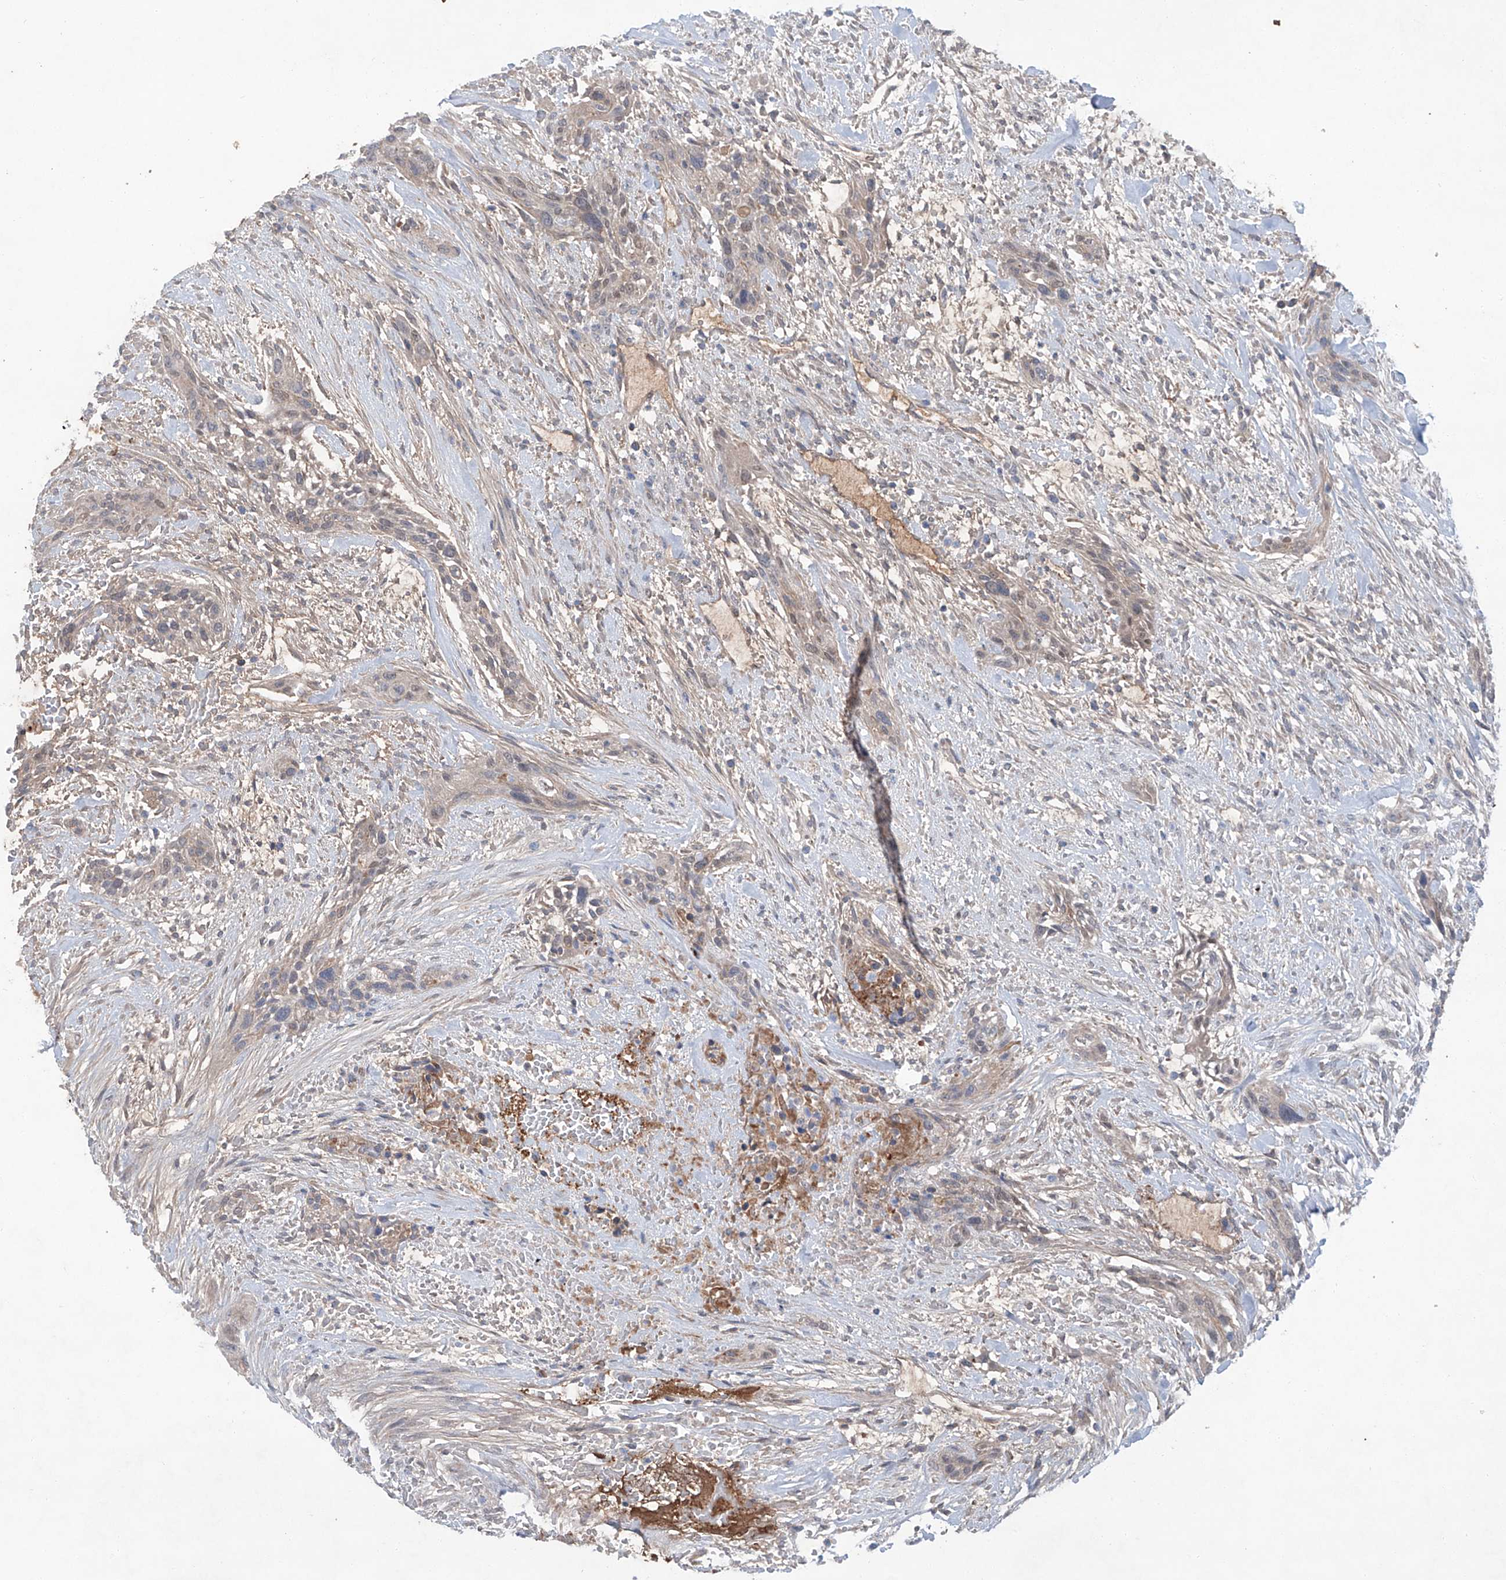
{"staining": {"intensity": "weak", "quantity": "<25%", "location": "cytoplasmic/membranous"}, "tissue": "urothelial cancer", "cell_type": "Tumor cells", "image_type": "cancer", "snomed": [{"axis": "morphology", "description": "Urothelial carcinoma, High grade"}, {"axis": "topography", "description": "Urinary bladder"}], "caption": "Immunohistochemical staining of human urothelial cancer demonstrates no significant staining in tumor cells.", "gene": "SIX4", "patient": {"sex": "male", "age": 35}}